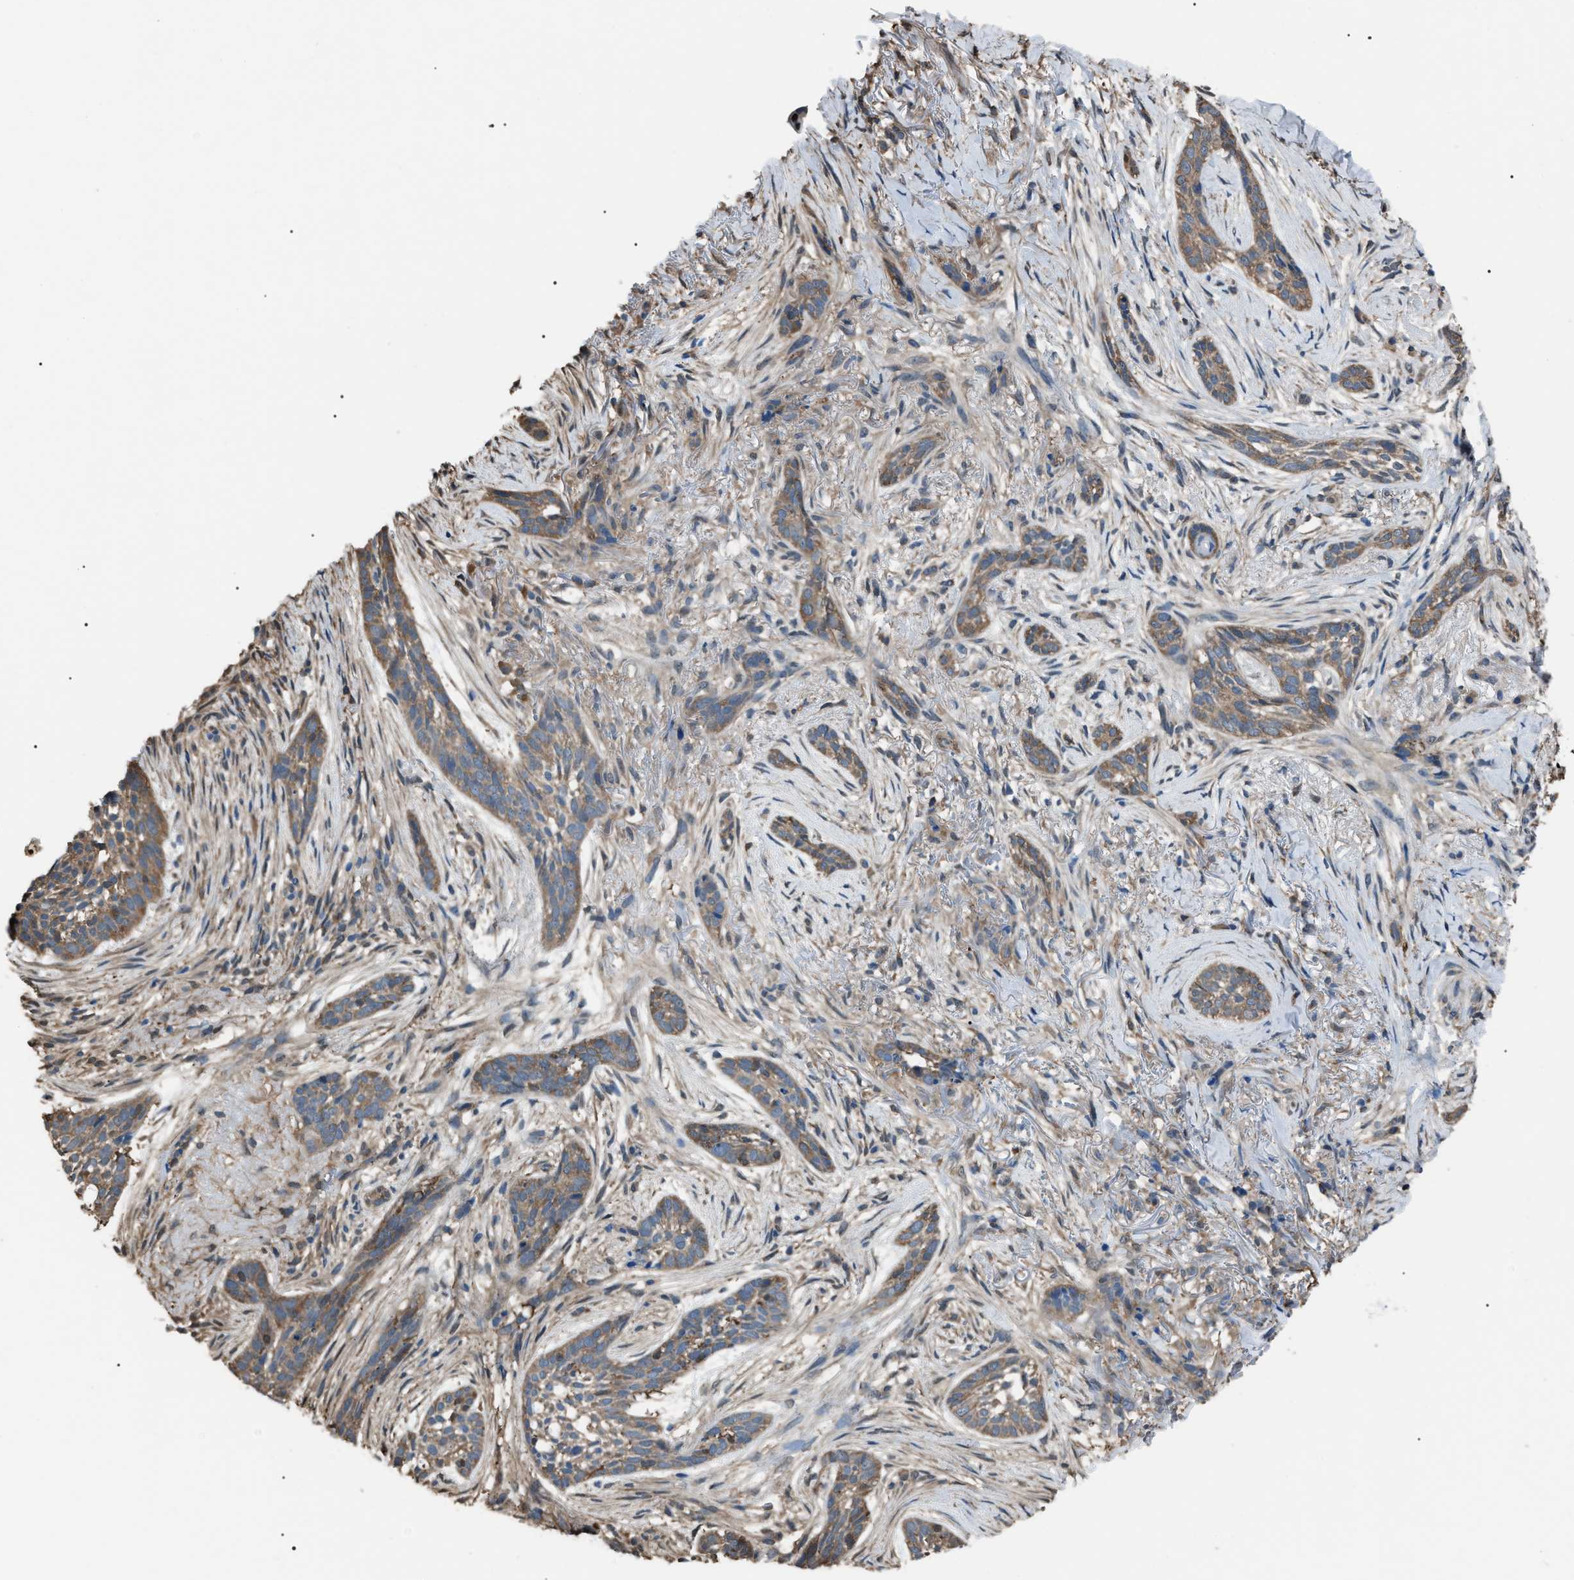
{"staining": {"intensity": "weak", "quantity": ">75%", "location": "cytoplasmic/membranous"}, "tissue": "skin cancer", "cell_type": "Tumor cells", "image_type": "cancer", "snomed": [{"axis": "morphology", "description": "Basal cell carcinoma"}, {"axis": "topography", "description": "Skin"}], "caption": "Immunohistochemistry (IHC) histopathology image of human skin basal cell carcinoma stained for a protein (brown), which exhibits low levels of weak cytoplasmic/membranous staining in approximately >75% of tumor cells.", "gene": "PDCD5", "patient": {"sex": "female", "age": 88}}